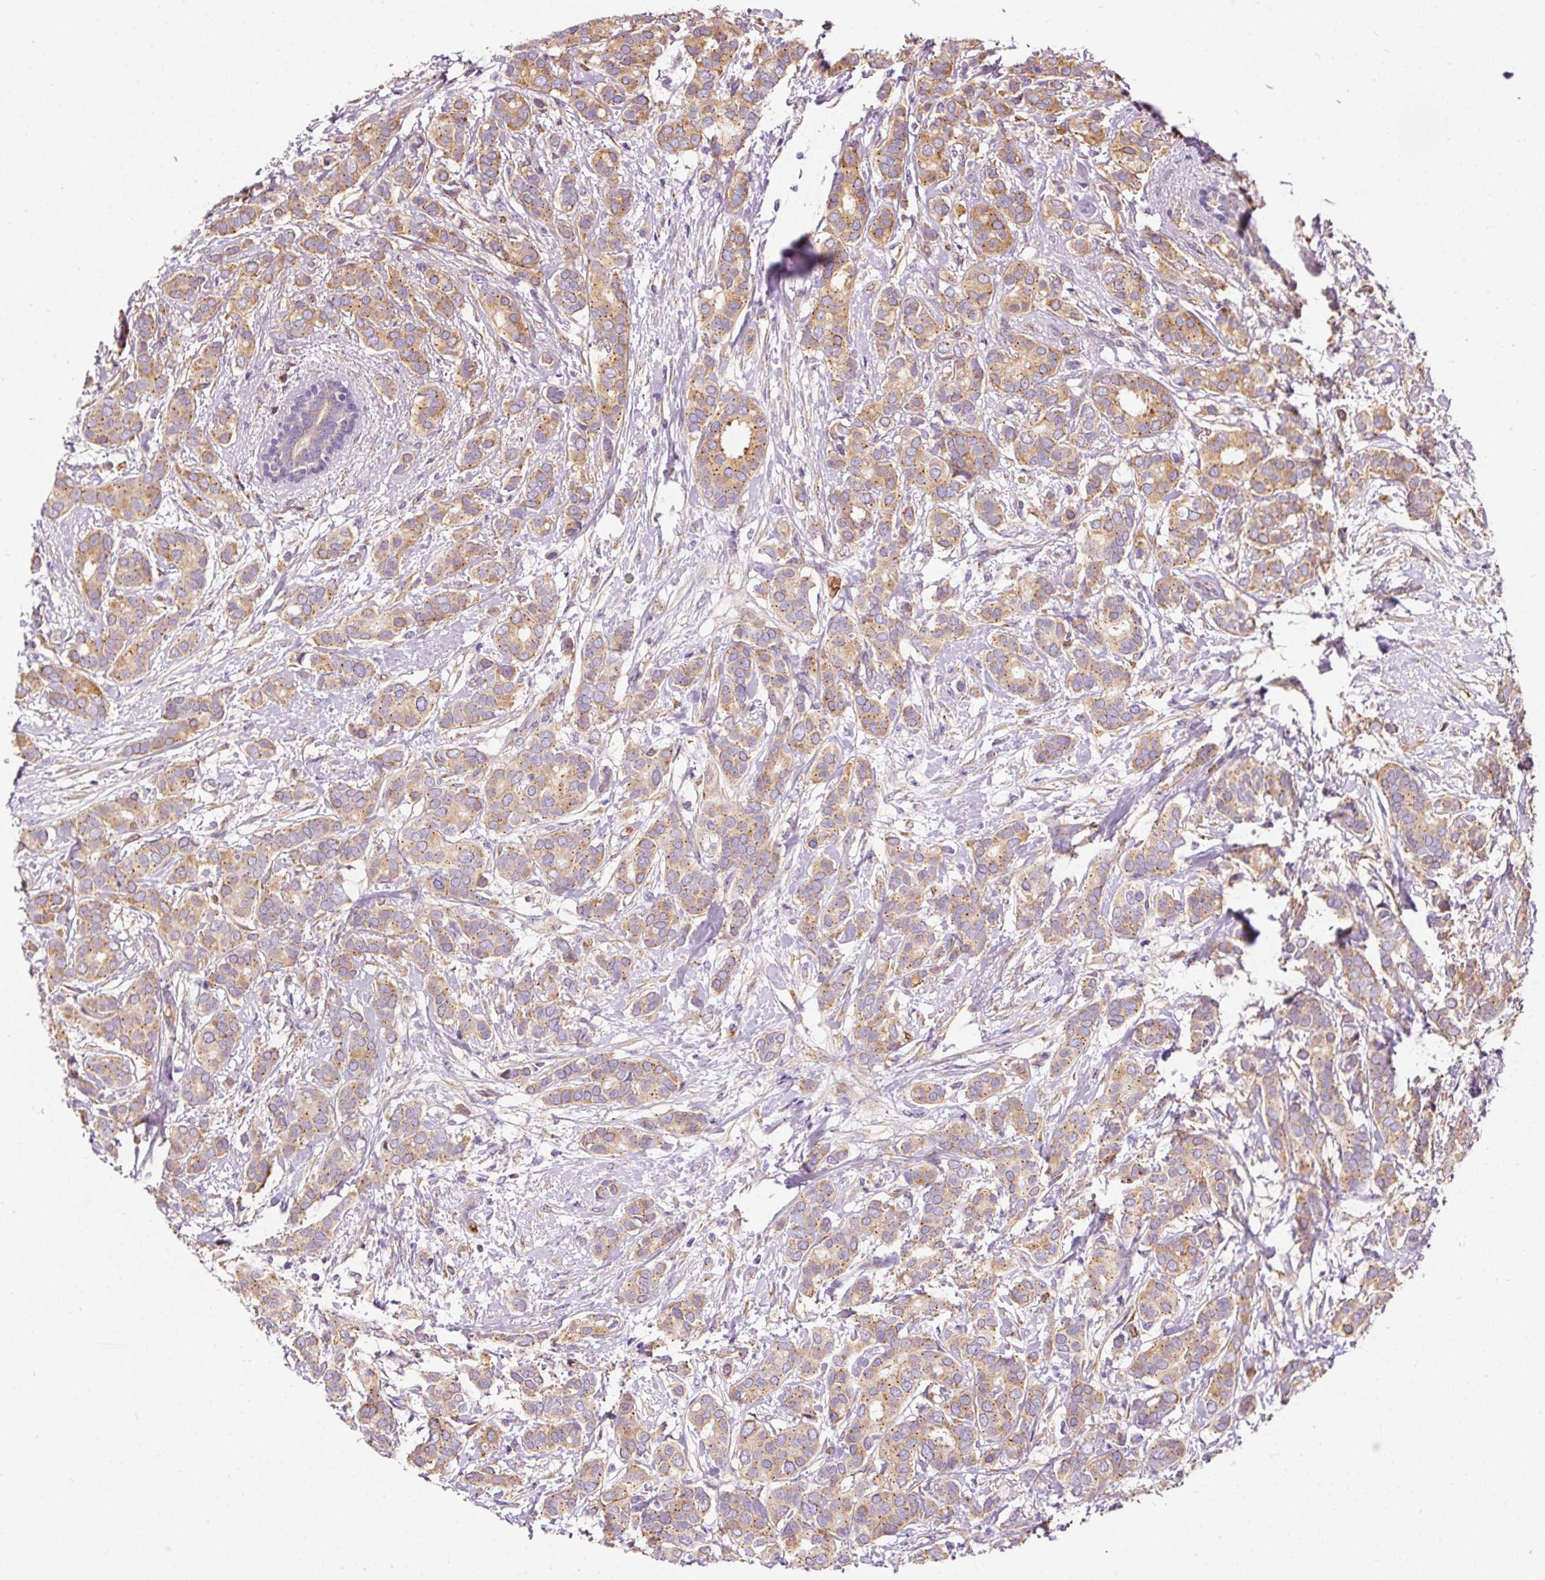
{"staining": {"intensity": "moderate", "quantity": ">75%", "location": "cytoplasmic/membranous"}, "tissue": "breast cancer", "cell_type": "Tumor cells", "image_type": "cancer", "snomed": [{"axis": "morphology", "description": "Duct carcinoma"}, {"axis": "topography", "description": "Breast"}], "caption": "There is medium levels of moderate cytoplasmic/membranous expression in tumor cells of breast cancer (invasive ductal carcinoma), as demonstrated by immunohistochemical staining (brown color).", "gene": "PRRC2A", "patient": {"sex": "female", "age": 73}}